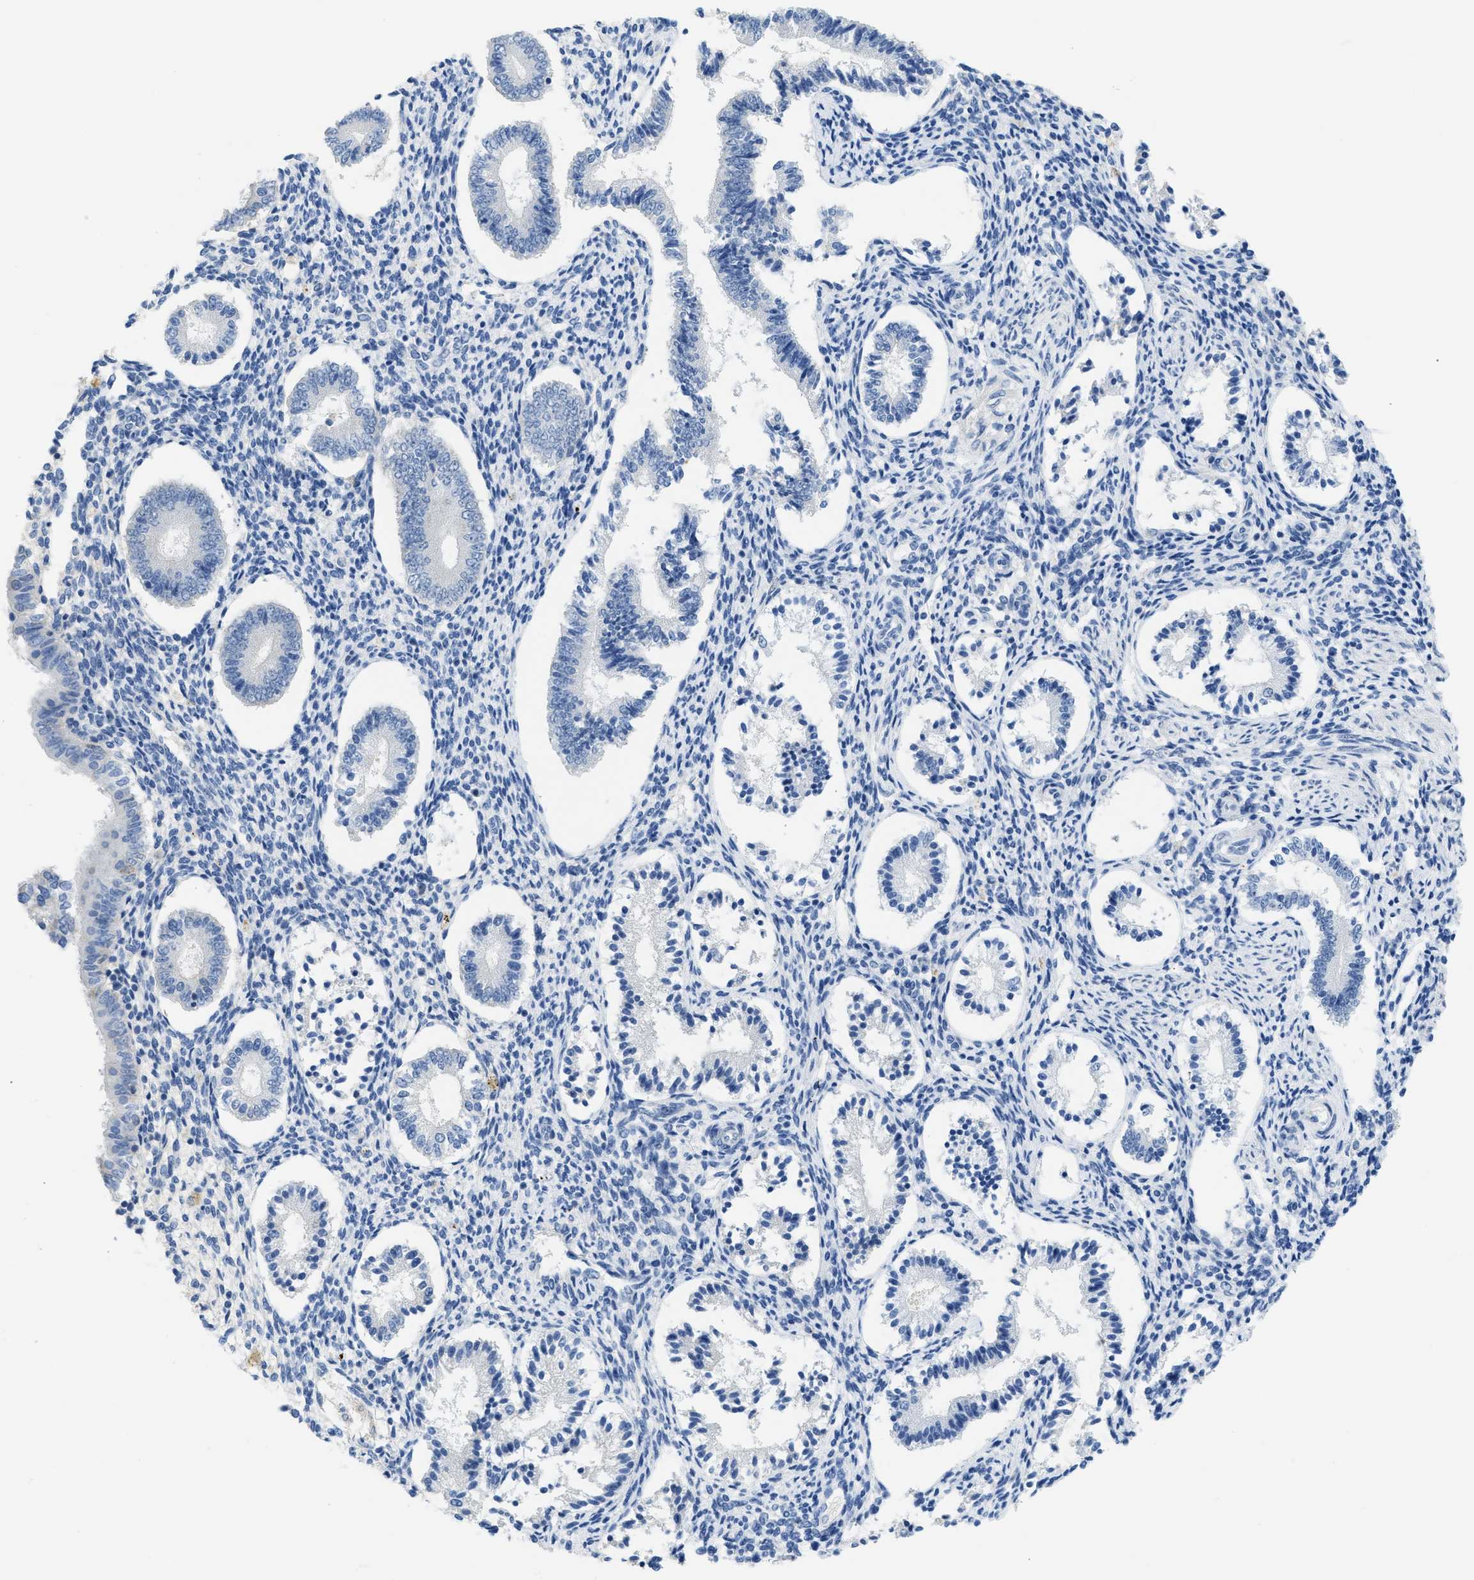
{"staining": {"intensity": "negative", "quantity": "none", "location": "none"}, "tissue": "endometrium", "cell_type": "Cells in endometrial stroma", "image_type": "normal", "snomed": [{"axis": "morphology", "description": "Normal tissue, NOS"}, {"axis": "topography", "description": "Endometrium"}], "caption": "The histopathology image shows no significant expression in cells in endometrial stroma of endometrium.", "gene": "CNNM4", "patient": {"sex": "female", "age": 42}}